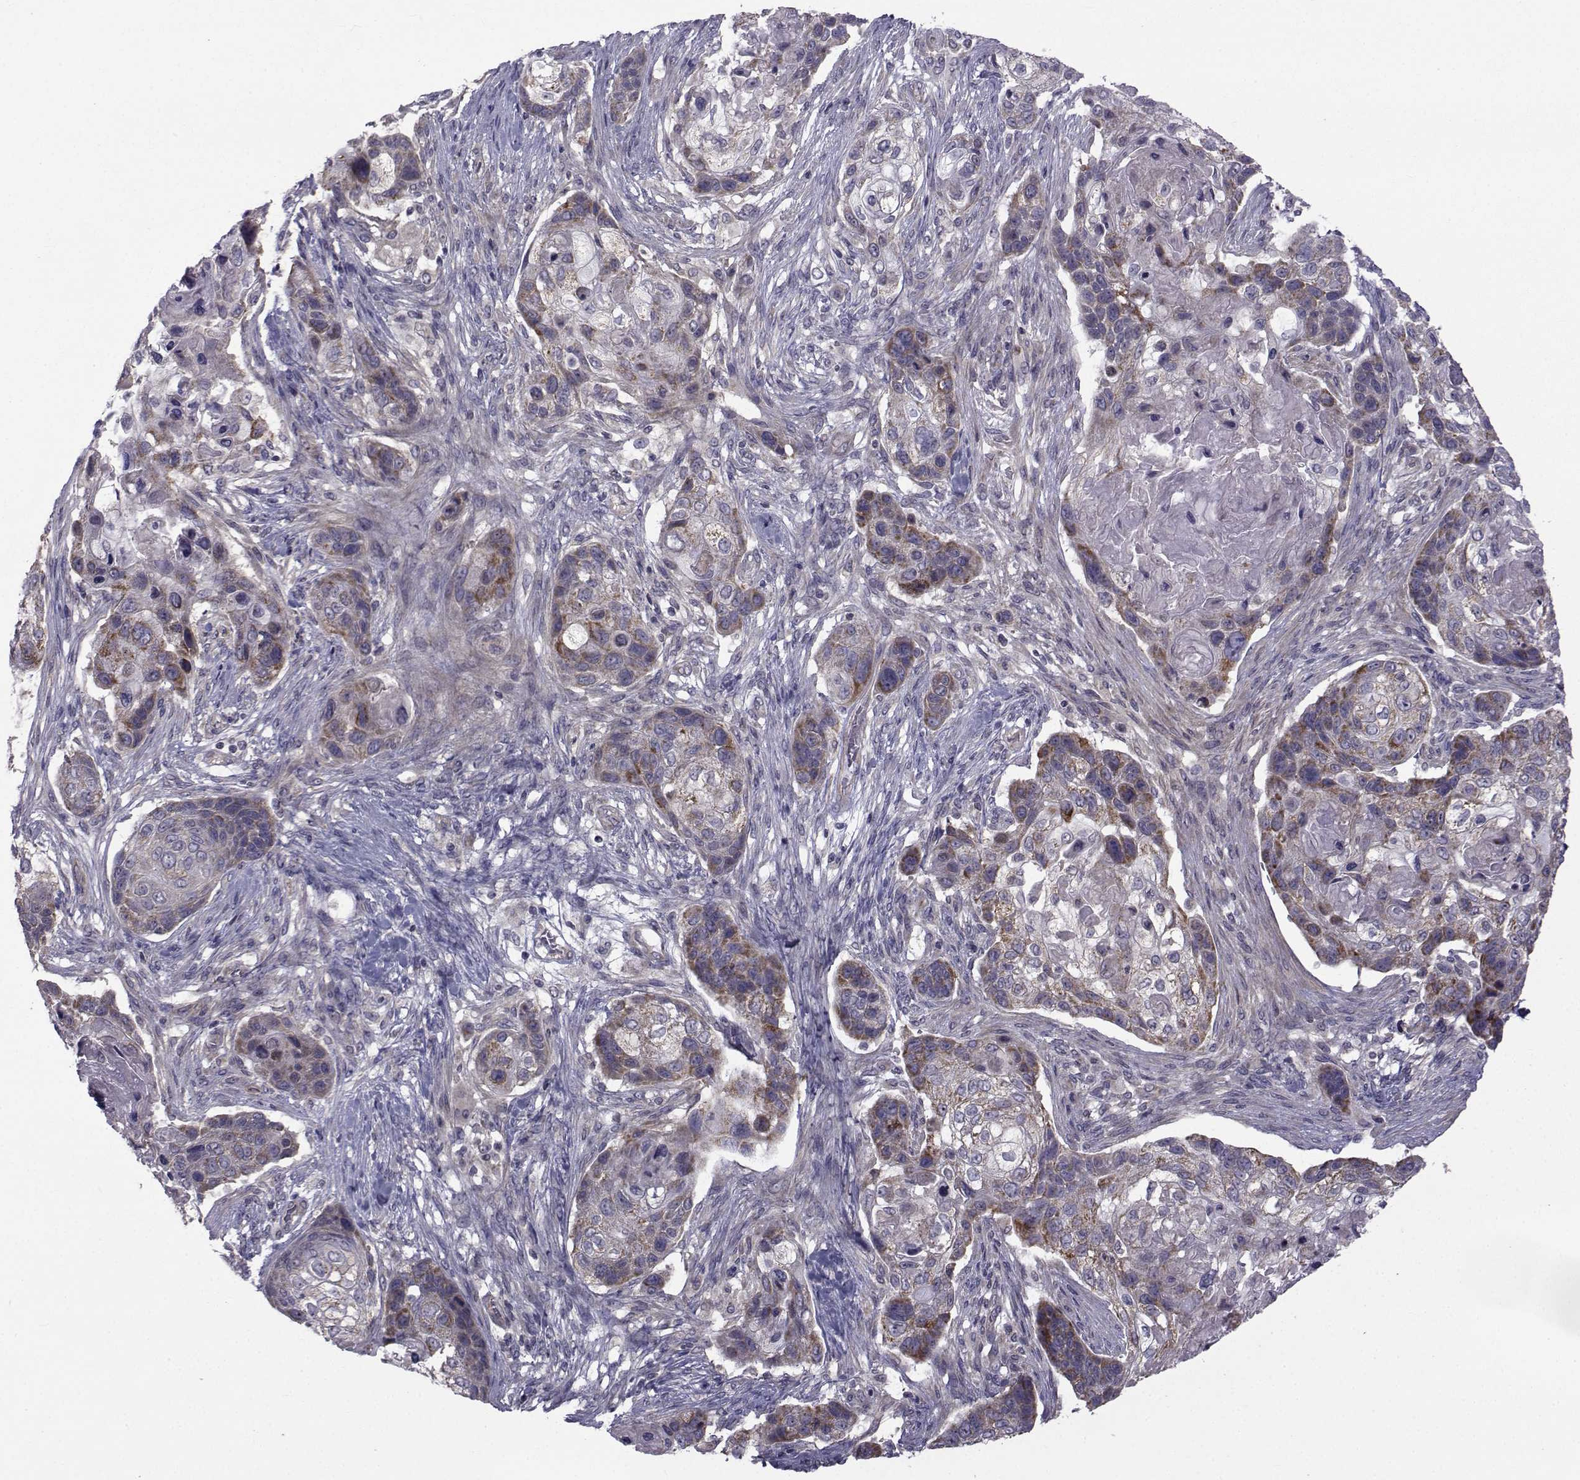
{"staining": {"intensity": "moderate", "quantity": "<25%", "location": "cytoplasmic/membranous"}, "tissue": "lung cancer", "cell_type": "Tumor cells", "image_type": "cancer", "snomed": [{"axis": "morphology", "description": "Squamous cell carcinoma, NOS"}, {"axis": "topography", "description": "Lung"}], "caption": "Protein expression by IHC reveals moderate cytoplasmic/membranous staining in approximately <25% of tumor cells in squamous cell carcinoma (lung). (Brightfield microscopy of DAB IHC at high magnification).", "gene": "CFAP74", "patient": {"sex": "male", "age": 69}}